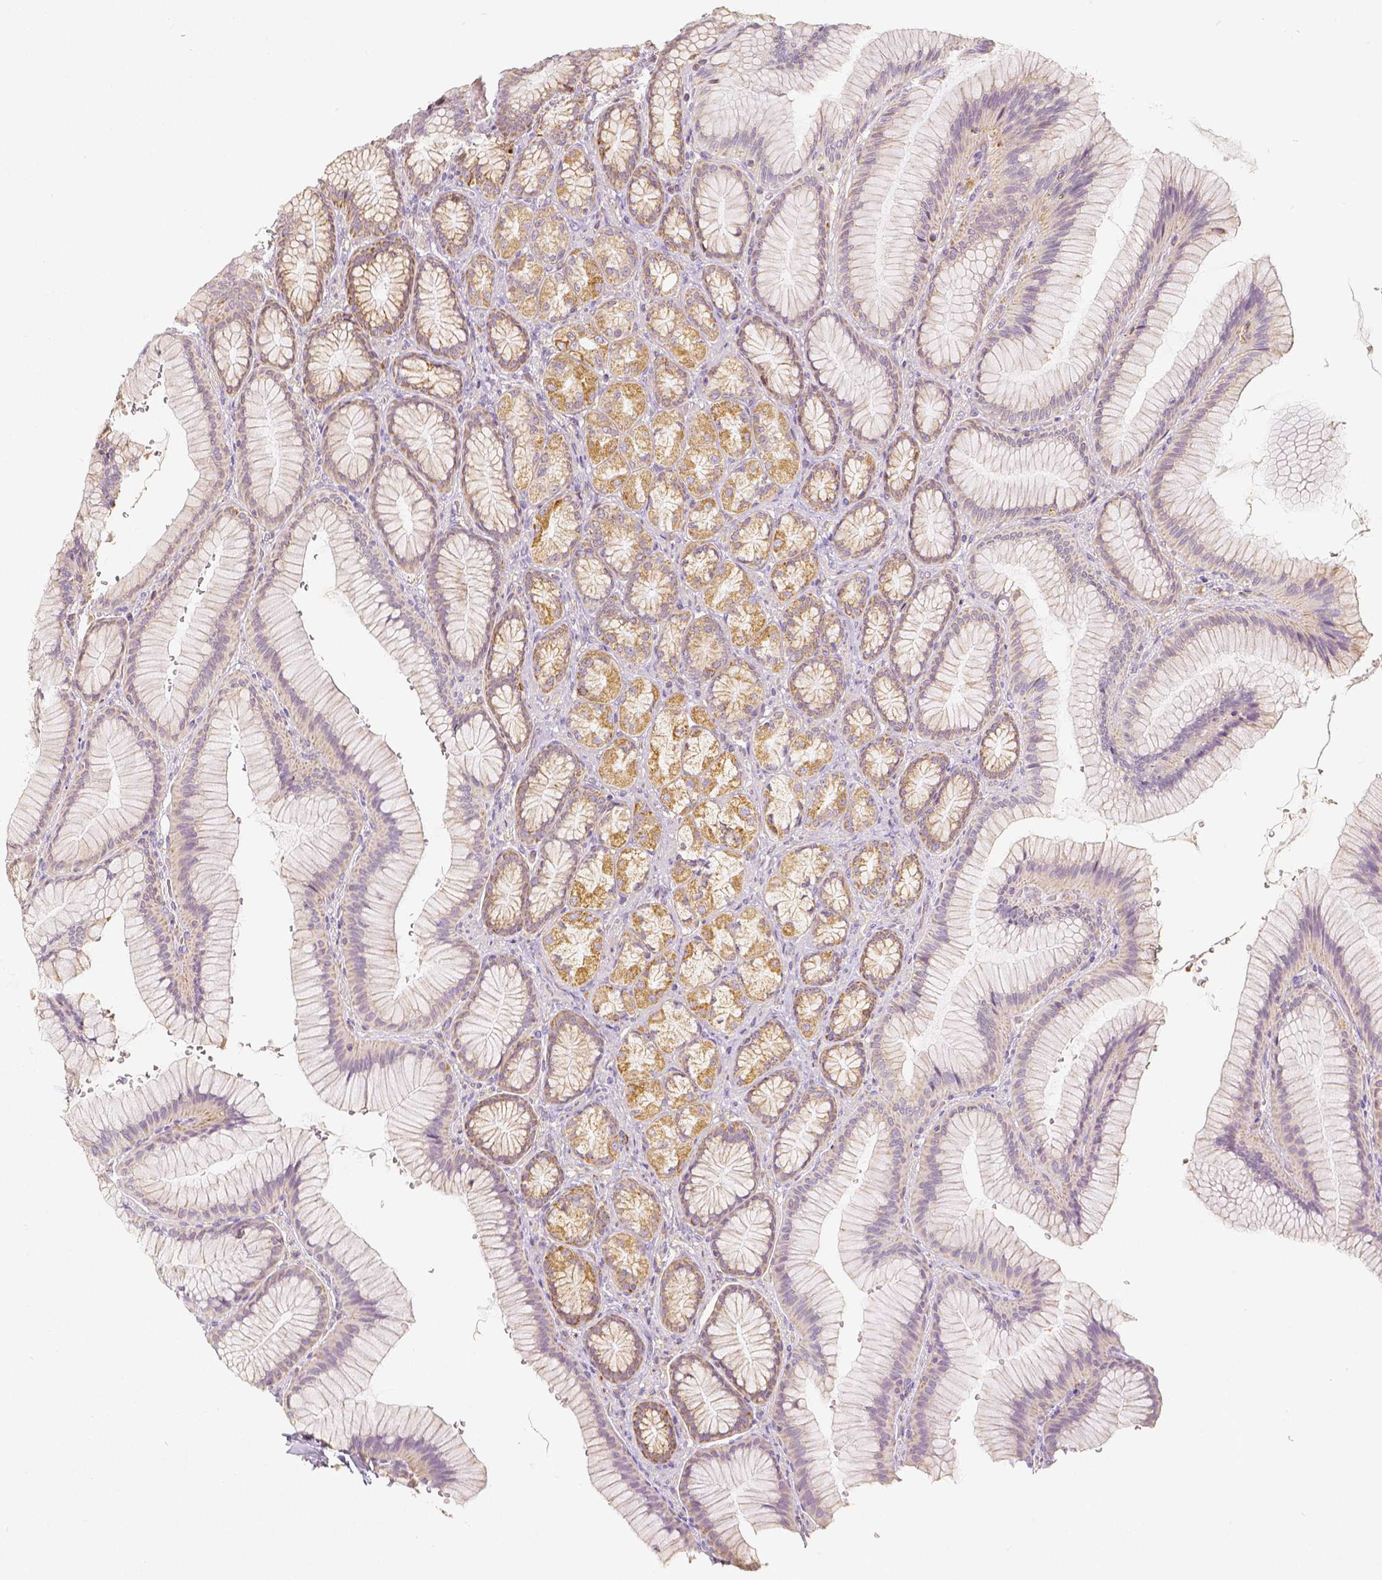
{"staining": {"intensity": "moderate", "quantity": "<25%", "location": "cytoplasmic/membranous"}, "tissue": "stomach", "cell_type": "Glandular cells", "image_type": "normal", "snomed": [{"axis": "morphology", "description": "Normal tissue, NOS"}, {"axis": "morphology", "description": "Adenocarcinoma, NOS"}, {"axis": "morphology", "description": "Adenocarcinoma, High grade"}, {"axis": "topography", "description": "Stomach, upper"}, {"axis": "topography", "description": "Stomach"}], "caption": "A histopathology image of human stomach stained for a protein displays moderate cytoplasmic/membranous brown staining in glandular cells. (DAB (3,3'-diaminobenzidine) = brown stain, brightfield microscopy at high magnification).", "gene": "PGAM5", "patient": {"sex": "female", "age": 65}}